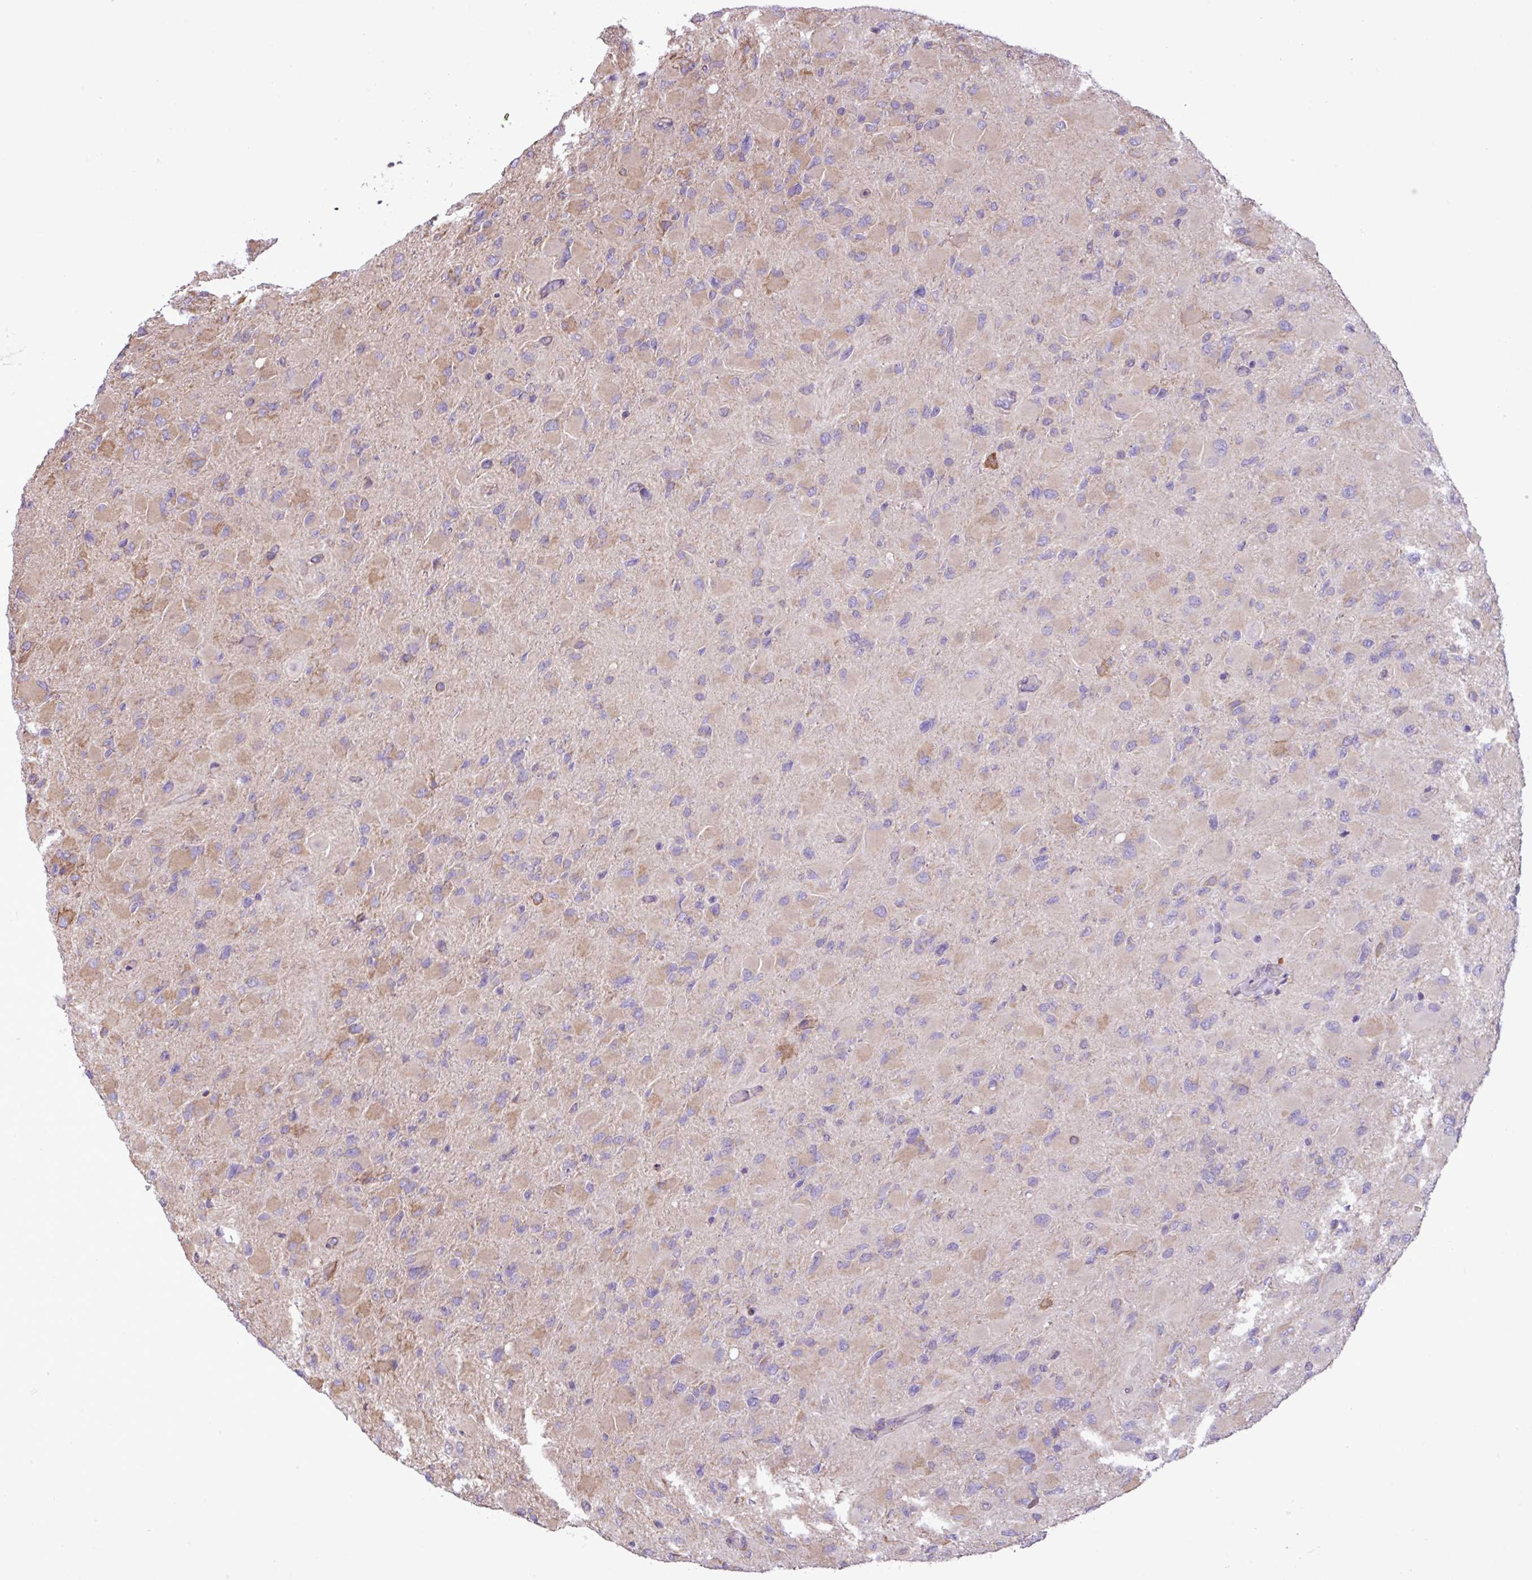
{"staining": {"intensity": "weak", "quantity": "25%-75%", "location": "cytoplasmic/membranous"}, "tissue": "glioma", "cell_type": "Tumor cells", "image_type": "cancer", "snomed": [{"axis": "morphology", "description": "Glioma, malignant, High grade"}, {"axis": "topography", "description": "Cerebral cortex"}], "caption": "This is a photomicrograph of immunohistochemistry (IHC) staining of glioma, which shows weak staining in the cytoplasmic/membranous of tumor cells.", "gene": "ZSCAN5A", "patient": {"sex": "female", "age": 36}}